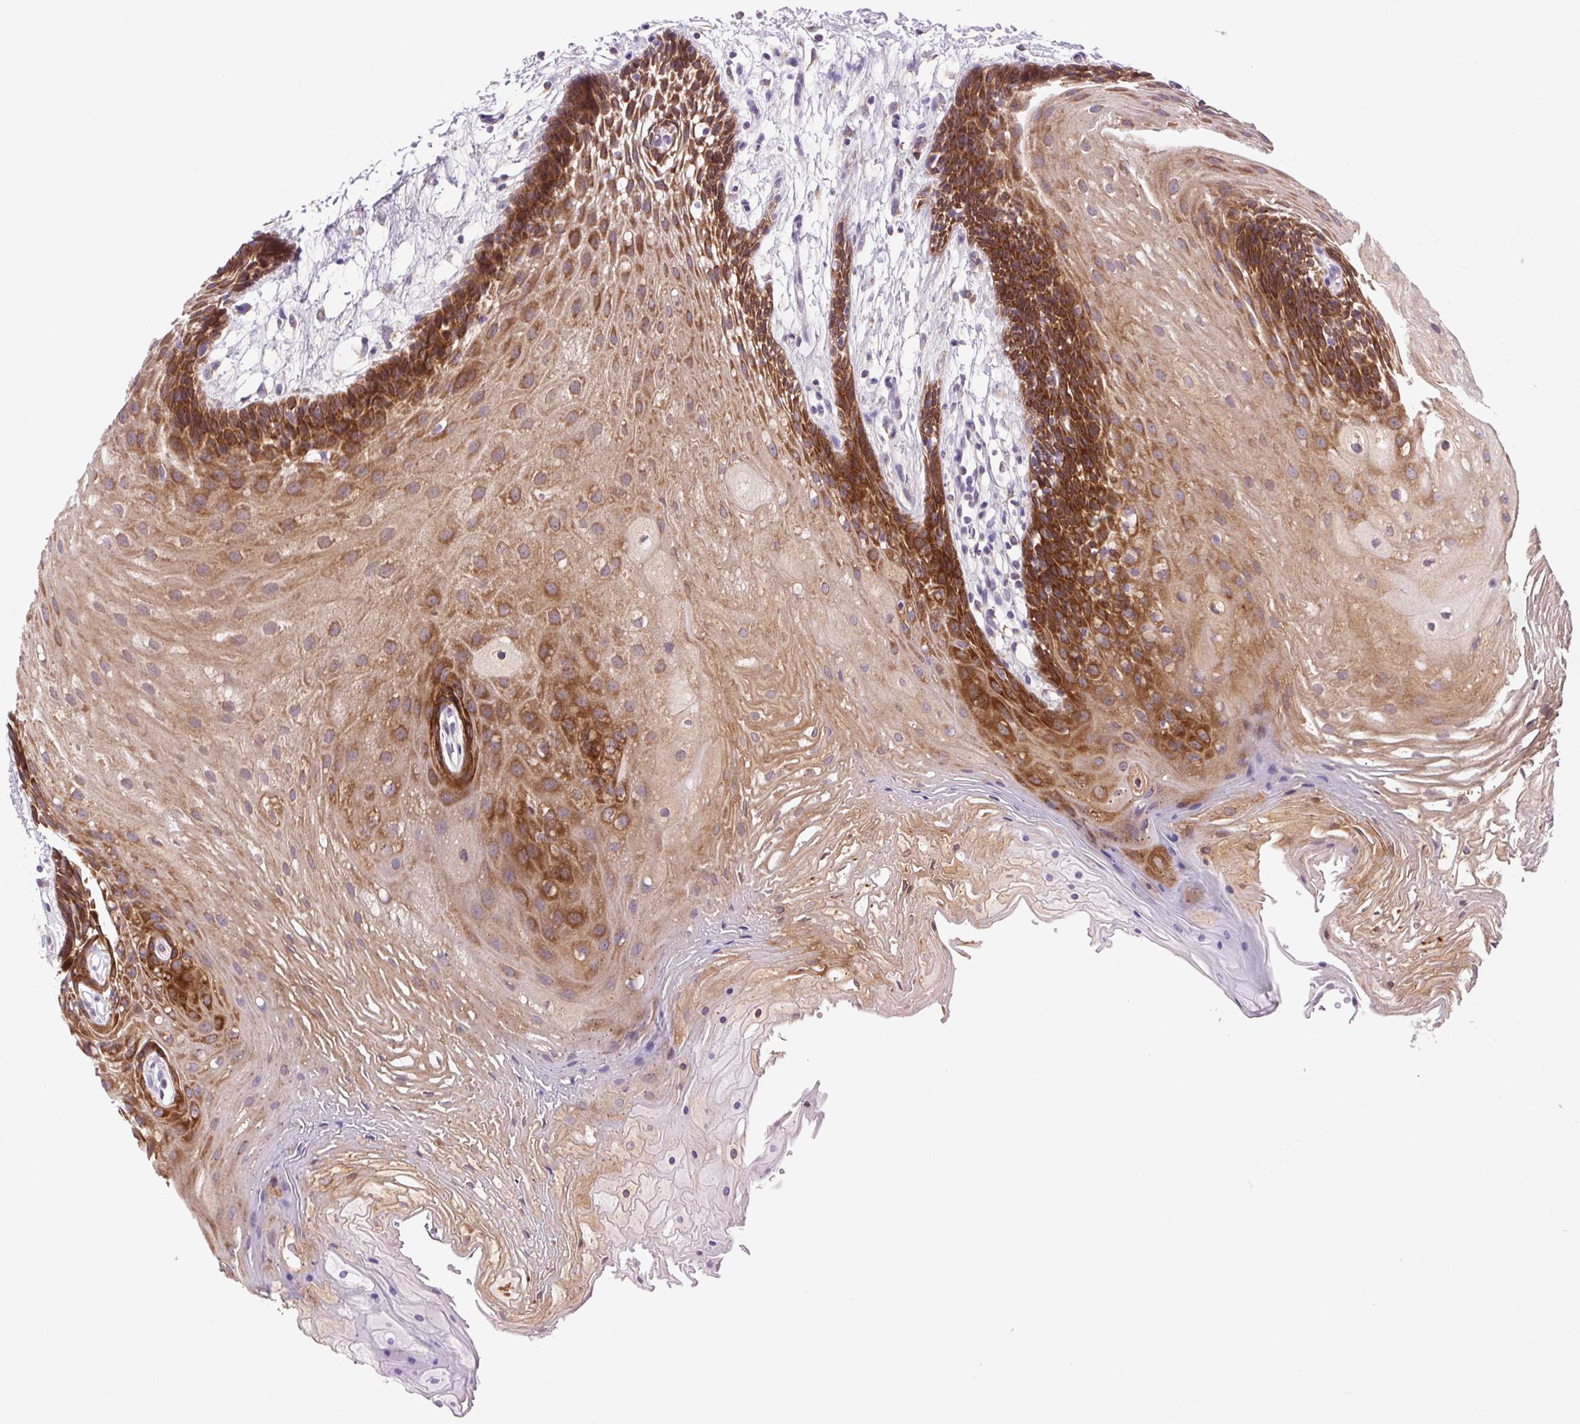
{"staining": {"intensity": "strong", "quantity": "25%-75%", "location": "cytoplasmic/membranous"}, "tissue": "oral mucosa", "cell_type": "Squamous epithelial cells", "image_type": "normal", "snomed": [{"axis": "morphology", "description": "Normal tissue, NOS"}, {"axis": "morphology", "description": "Squamous cell carcinoma, NOS"}, {"axis": "topography", "description": "Oral tissue"}, {"axis": "topography", "description": "Tounge, NOS"}, {"axis": "topography", "description": "Head-Neck"}], "caption": "Squamous epithelial cells show high levels of strong cytoplasmic/membranous expression in approximately 25%-75% of cells in unremarkable oral mucosa. The staining is performed using DAB brown chromogen to label protein expression. The nuclei are counter-stained blue using hematoxylin.", "gene": "SOWAHC", "patient": {"sex": "male", "age": 62}}